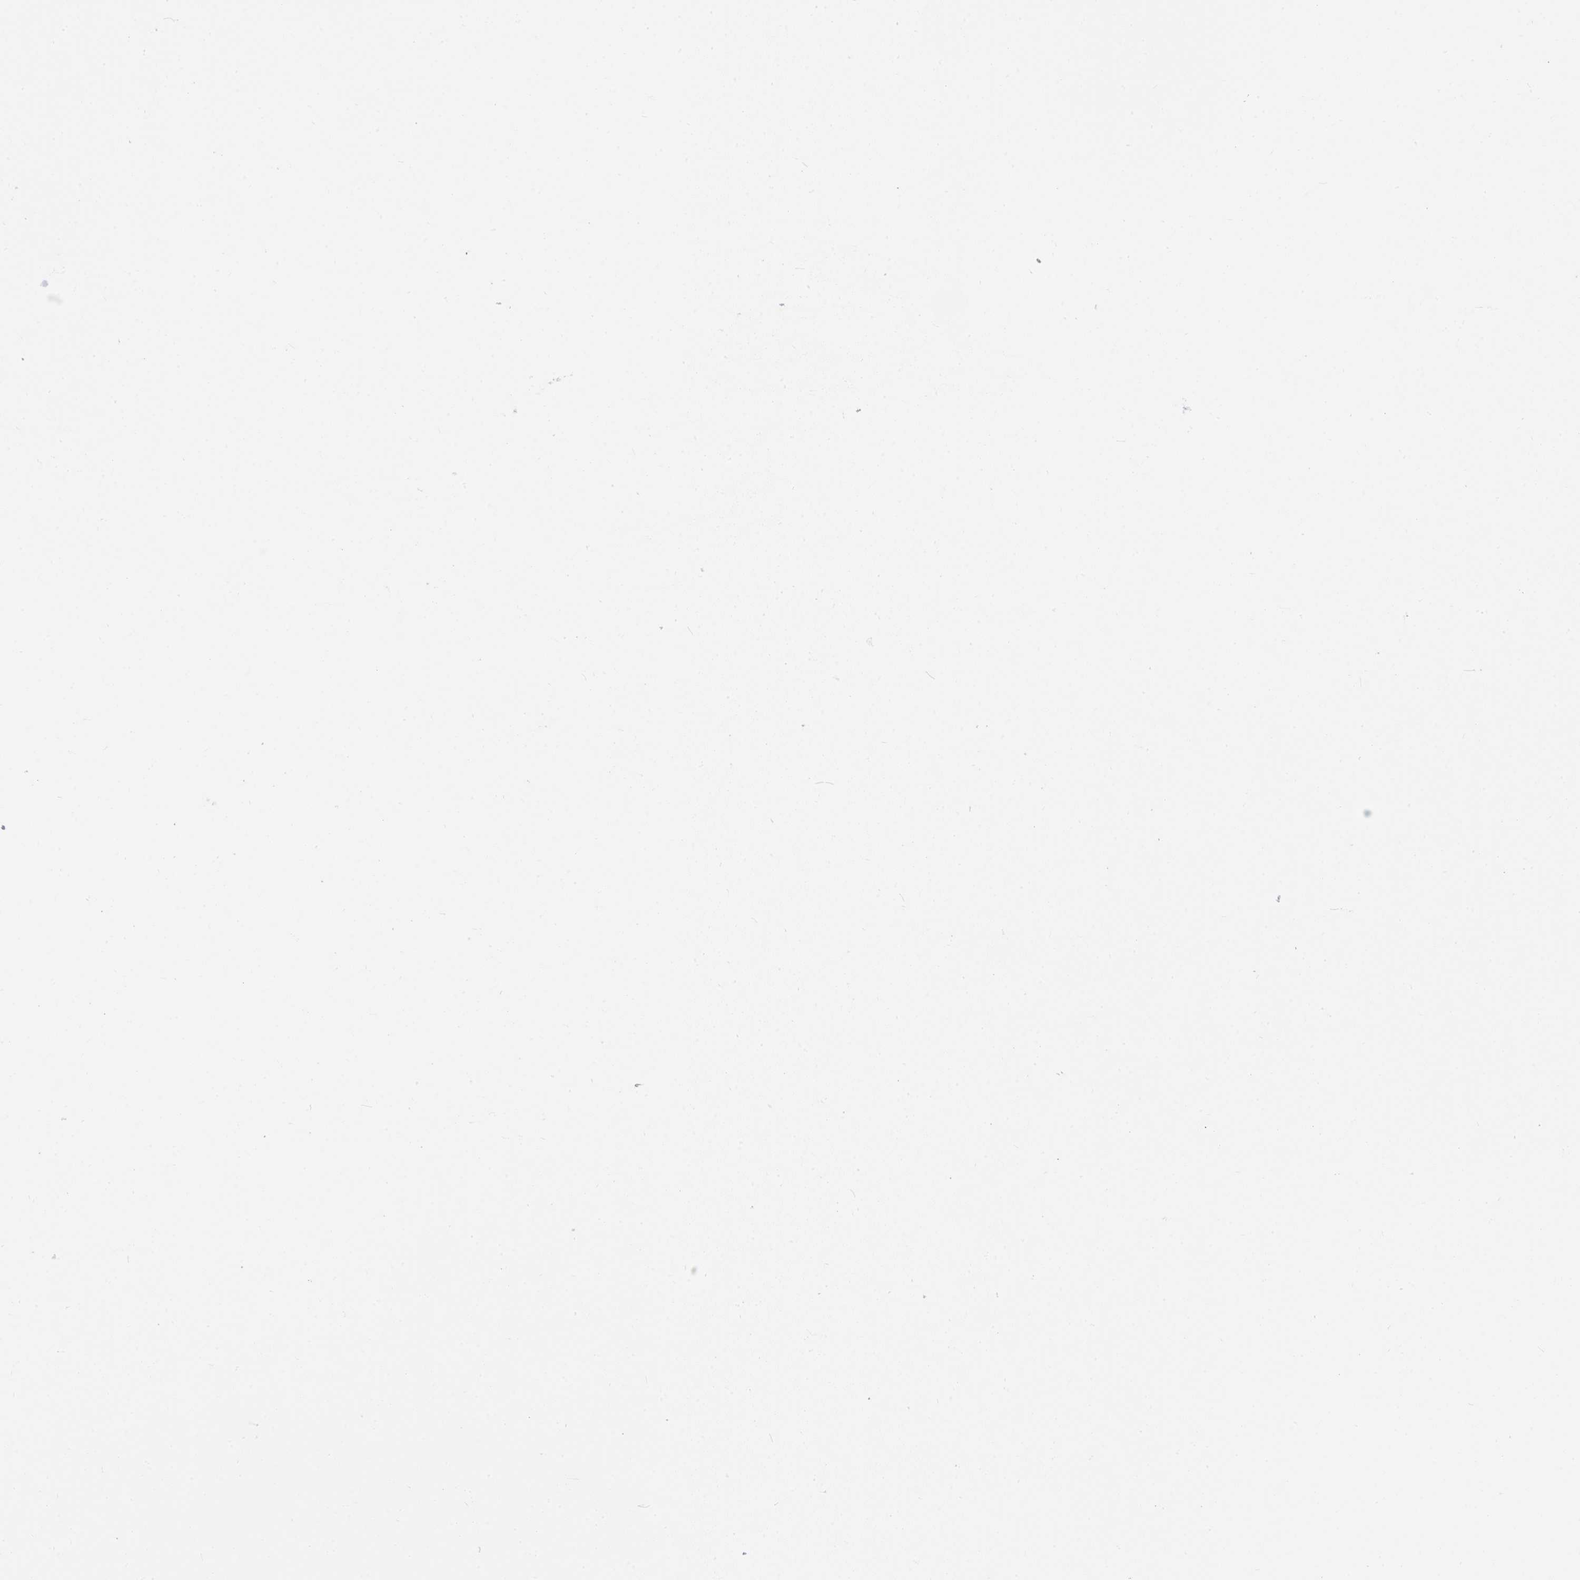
{"staining": {"intensity": "moderate", "quantity": "<25%", "location": "cytoplasmic/membranous"}, "tissue": "endometrial cancer", "cell_type": "Tumor cells", "image_type": "cancer", "snomed": [{"axis": "morphology", "description": "Adenocarcinoma, NOS"}, {"axis": "topography", "description": "Endometrium"}], "caption": "A low amount of moderate cytoplasmic/membranous positivity is seen in approximately <25% of tumor cells in endometrial cancer tissue. (IHC, brightfield microscopy, high magnification).", "gene": "CLDN1", "patient": {"sex": "female", "age": 76}}